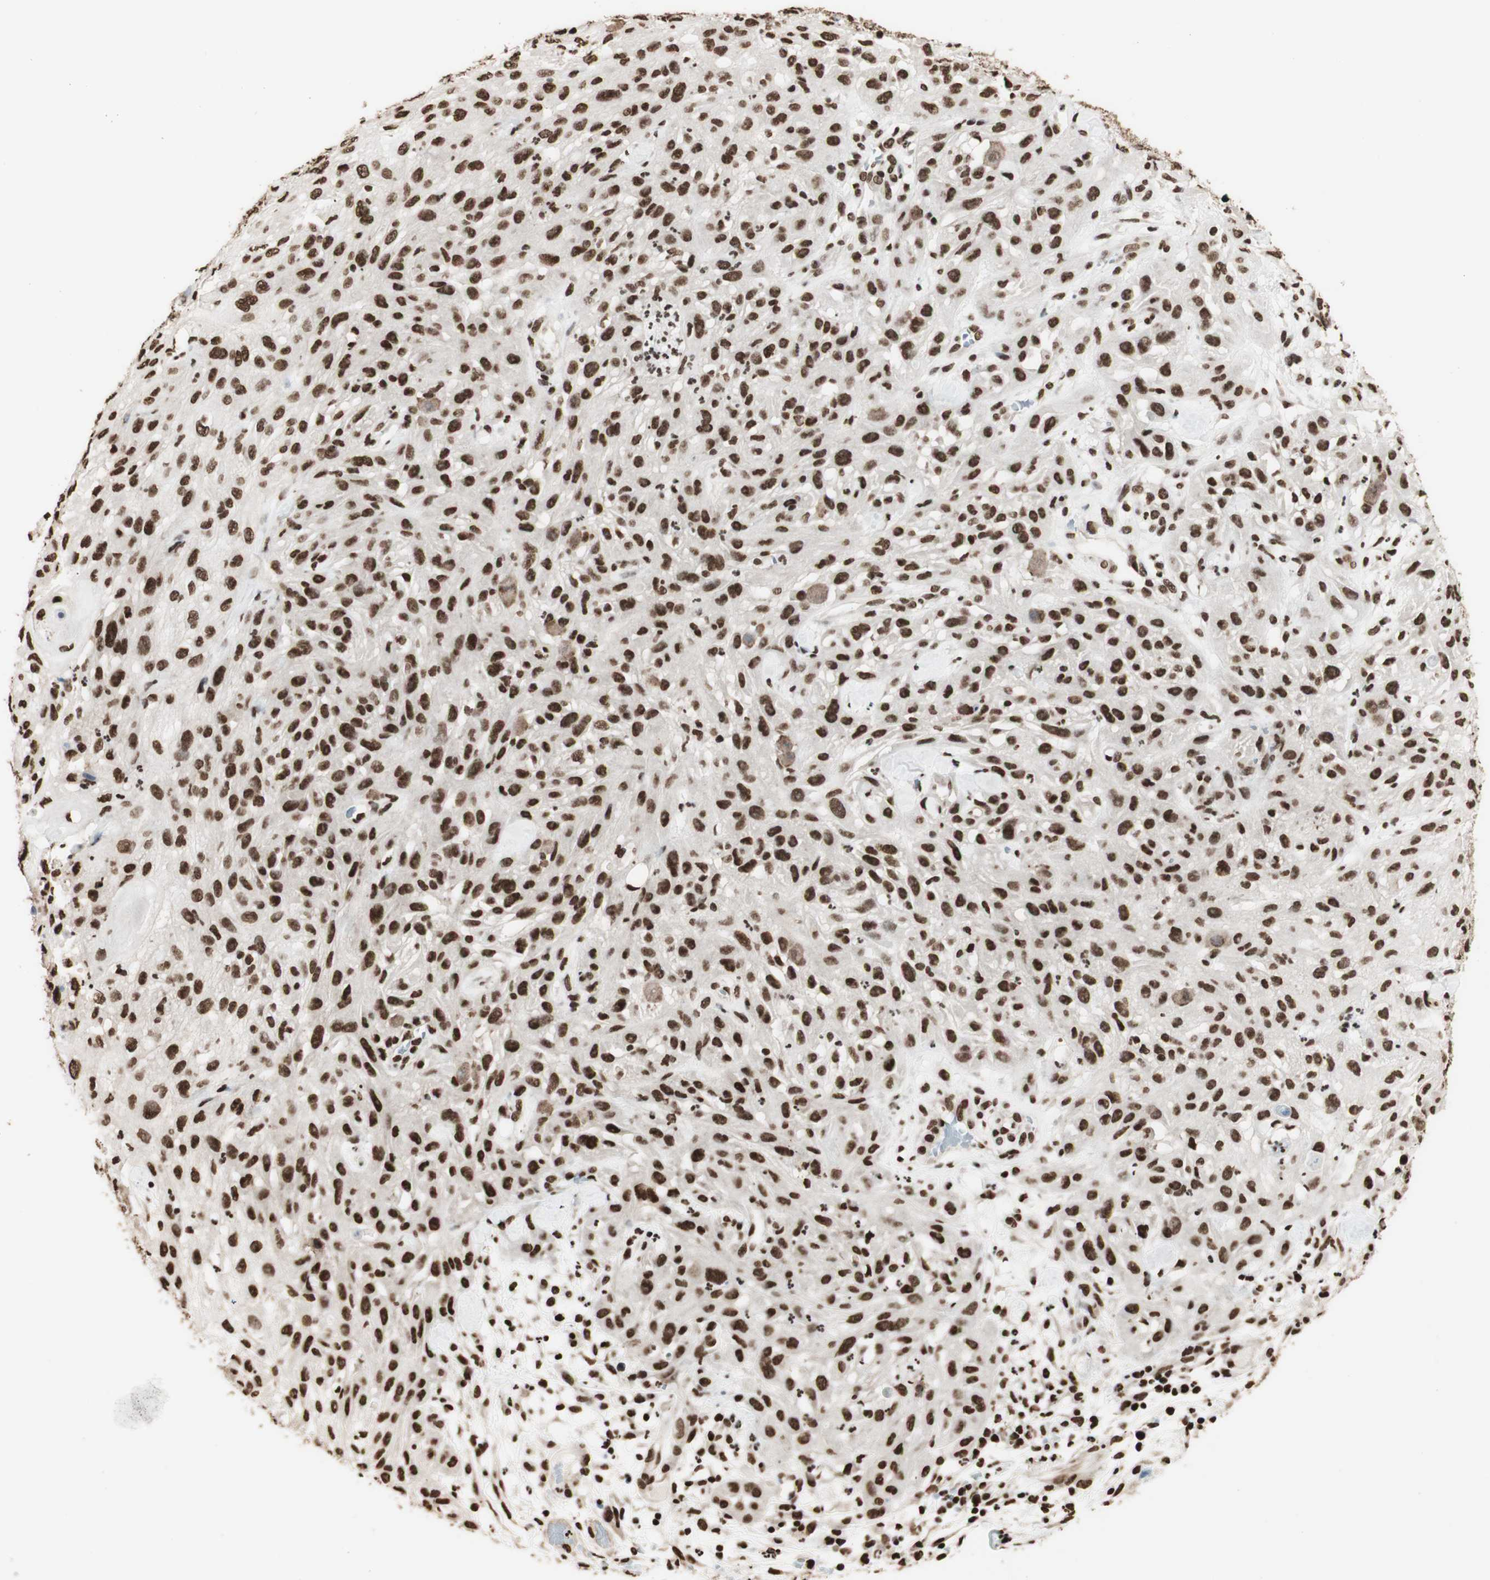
{"staining": {"intensity": "strong", "quantity": ">75%", "location": "nuclear"}, "tissue": "skin cancer", "cell_type": "Tumor cells", "image_type": "cancer", "snomed": [{"axis": "morphology", "description": "Squamous cell carcinoma, NOS"}, {"axis": "topography", "description": "Skin"}], "caption": "About >75% of tumor cells in skin cancer demonstrate strong nuclear protein expression as visualized by brown immunohistochemical staining.", "gene": "HNRNPA2B1", "patient": {"sex": "male", "age": 75}}